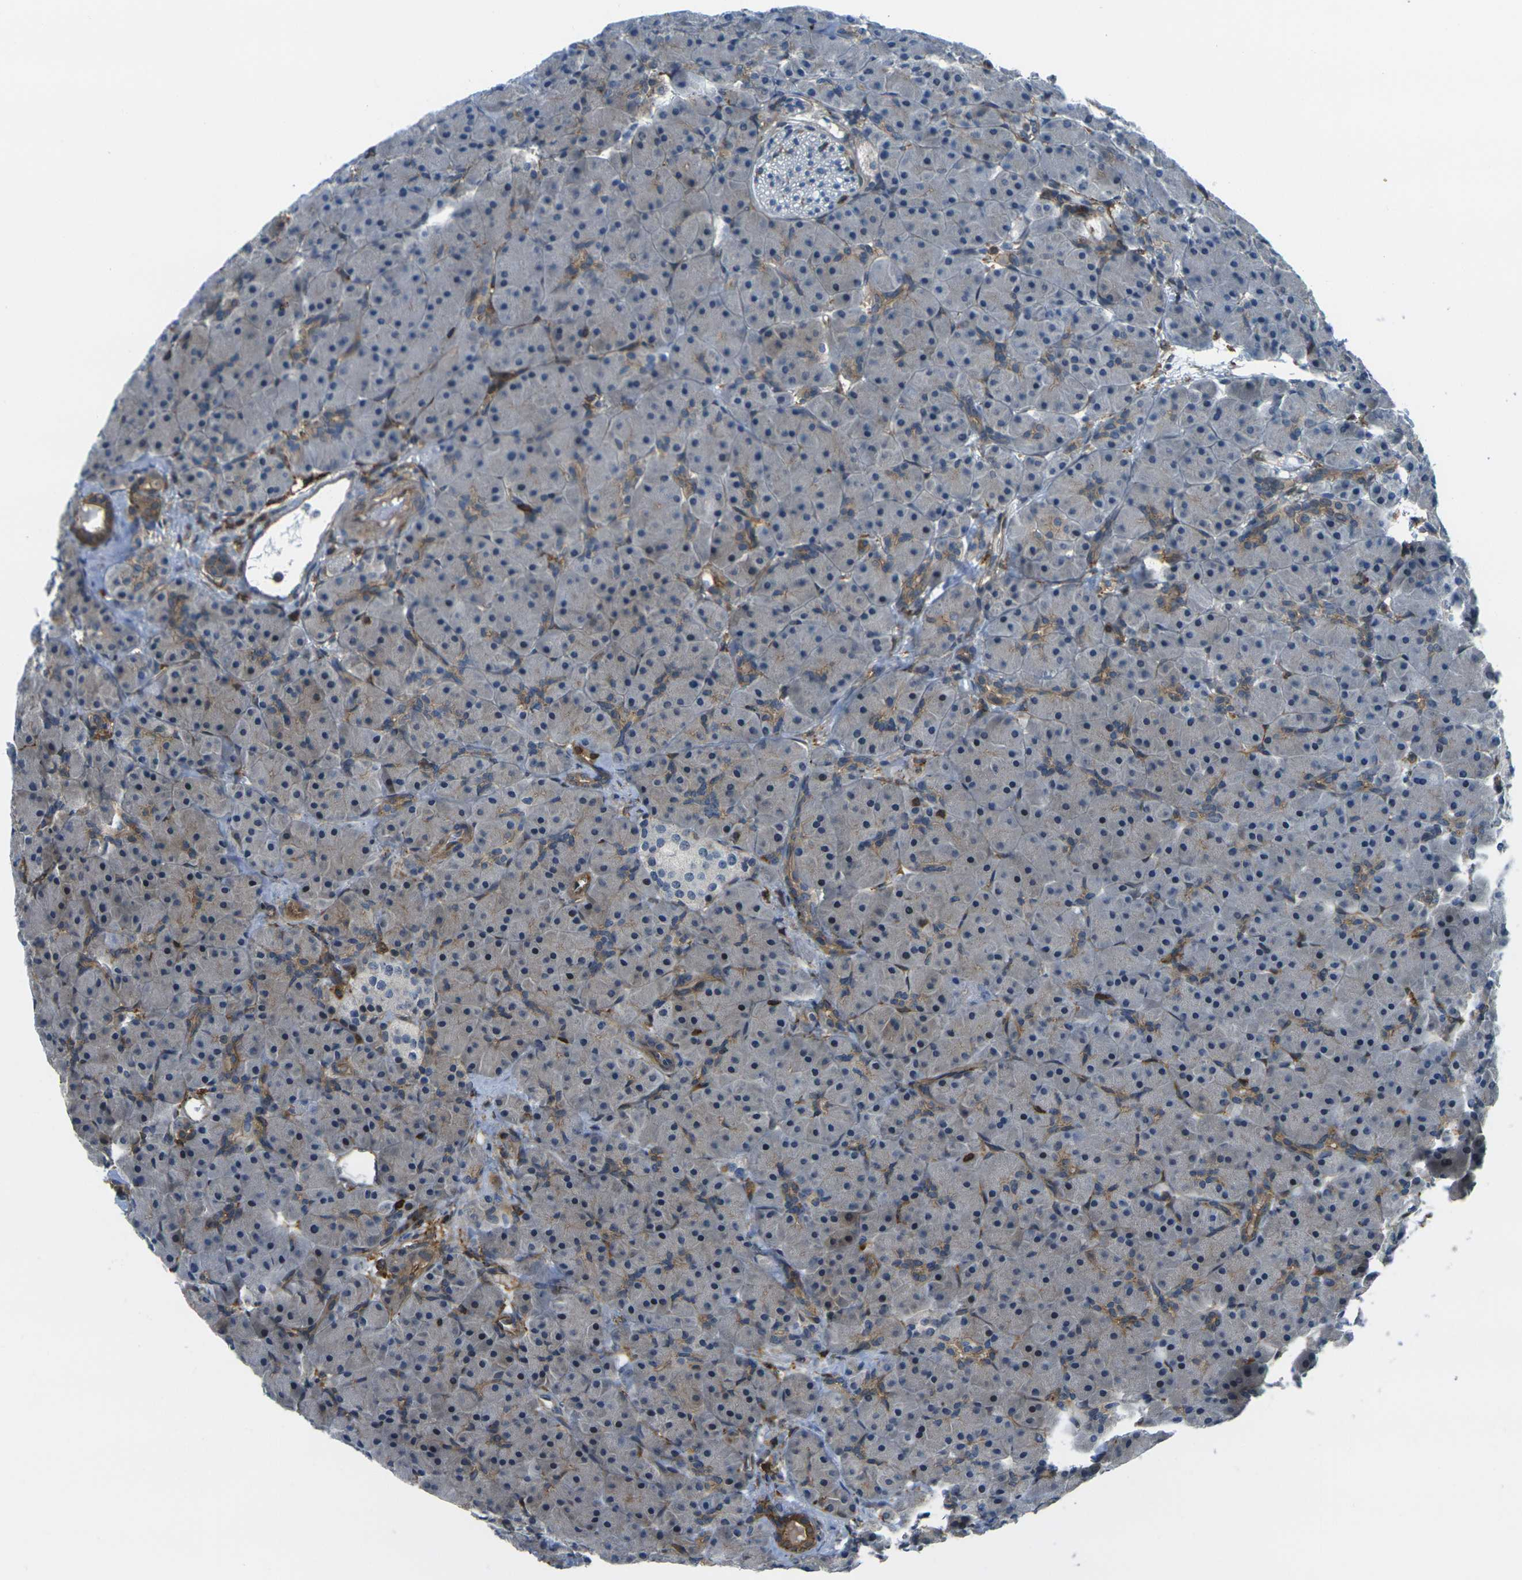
{"staining": {"intensity": "moderate", "quantity": "<25%", "location": "cytoplasmic/membranous"}, "tissue": "pancreas", "cell_type": "Exocrine glandular cells", "image_type": "normal", "snomed": [{"axis": "morphology", "description": "Normal tissue, NOS"}, {"axis": "topography", "description": "Pancreas"}], "caption": "IHC (DAB) staining of unremarkable human pancreas reveals moderate cytoplasmic/membranous protein positivity in about <25% of exocrine glandular cells. (DAB (3,3'-diaminobenzidine) IHC, brown staining for protein, blue staining for nuclei).", "gene": "LASP1", "patient": {"sex": "male", "age": 66}}